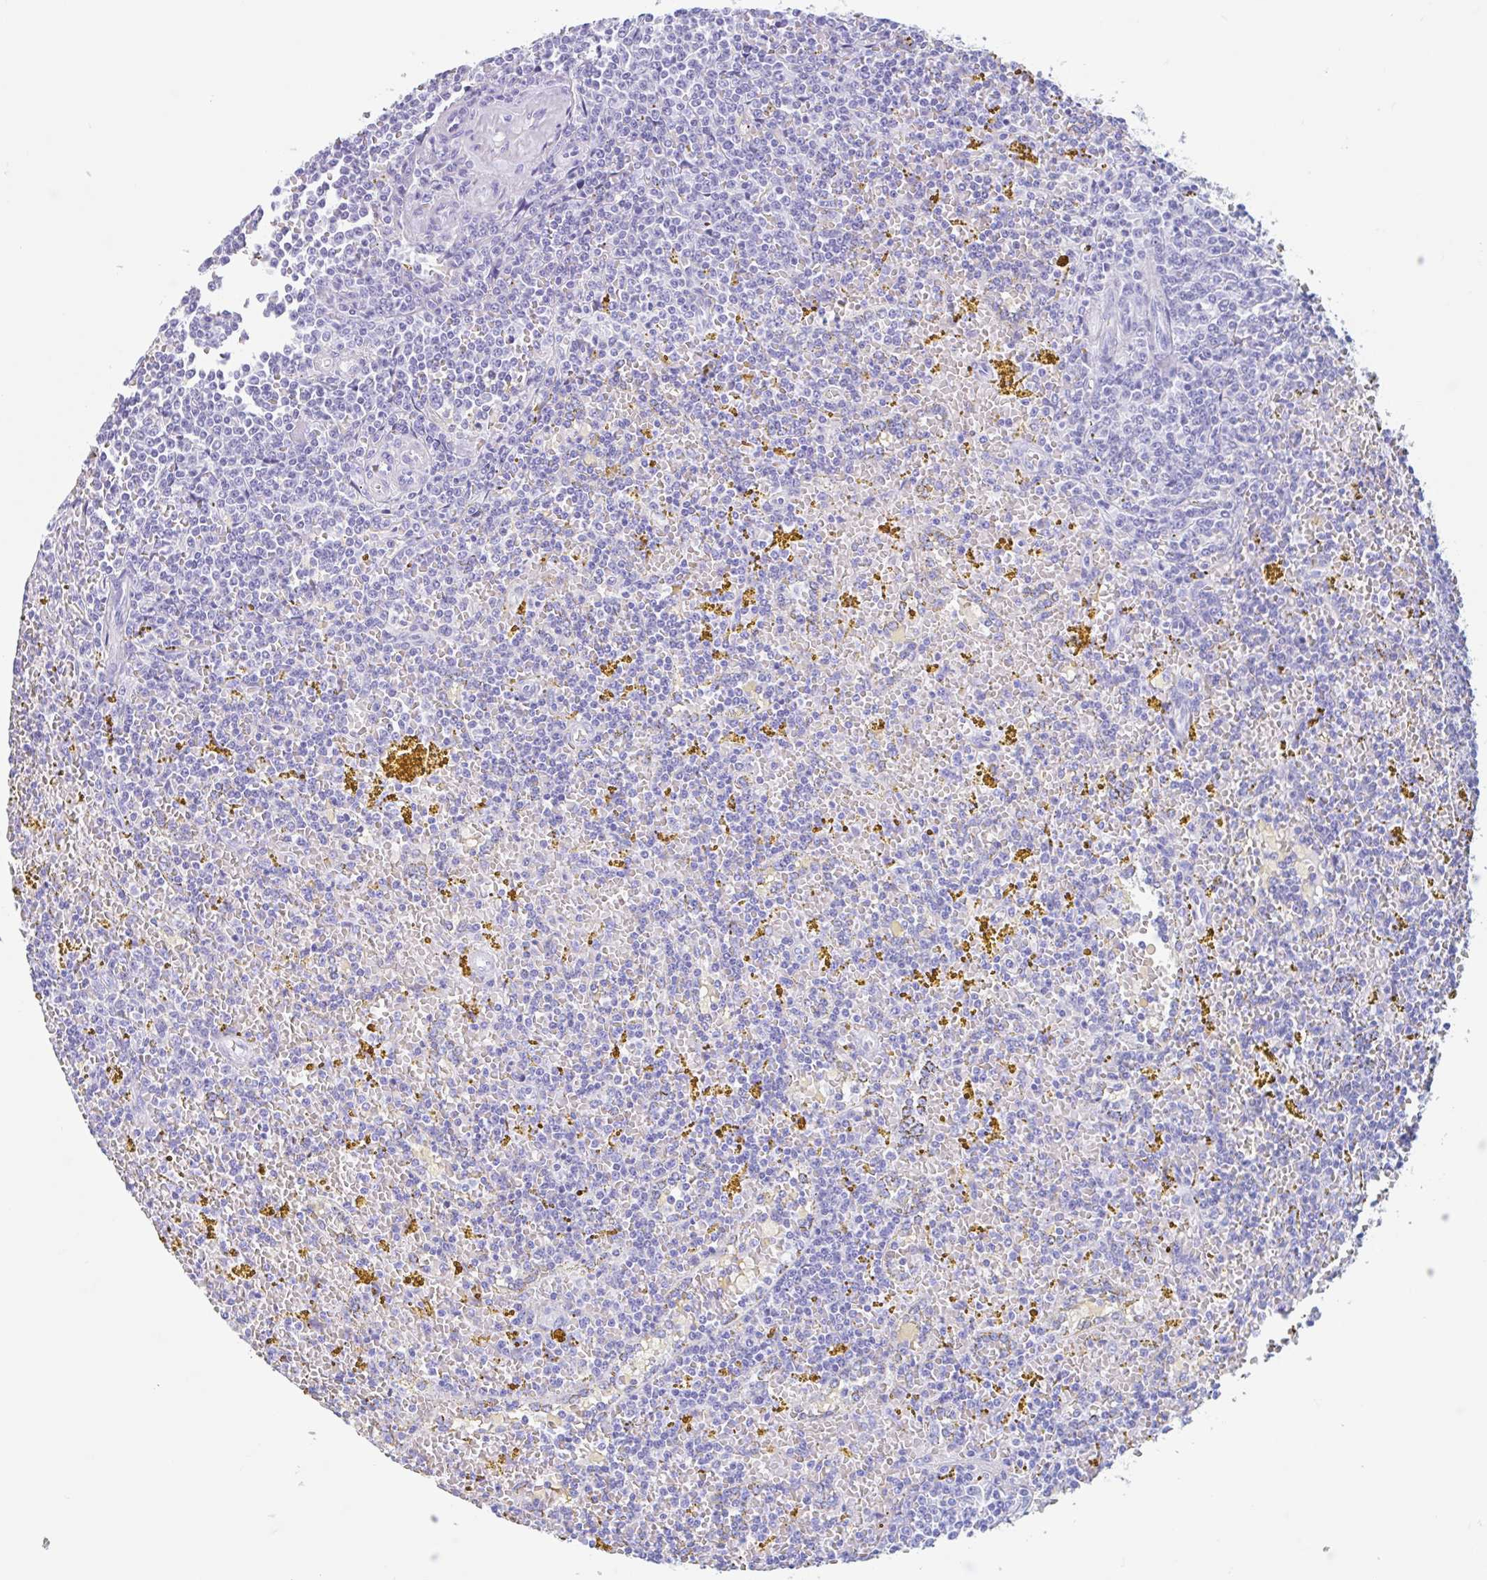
{"staining": {"intensity": "negative", "quantity": "none", "location": "none"}, "tissue": "lymphoma", "cell_type": "Tumor cells", "image_type": "cancer", "snomed": [{"axis": "morphology", "description": "Malignant lymphoma, non-Hodgkin's type, Low grade"}, {"axis": "topography", "description": "Spleen"}, {"axis": "topography", "description": "Lymph node"}], "caption": "An immunohistochemistry photomicrograph of low-grade malignant lymphoma, non-Hodgkin's type is shown. There is no staining in tumor cells of low-grade malignant lymphoma, non-Hodgkin's type.", "gene": "CPTP", "patient": {"sex": "female", "age": 66}}